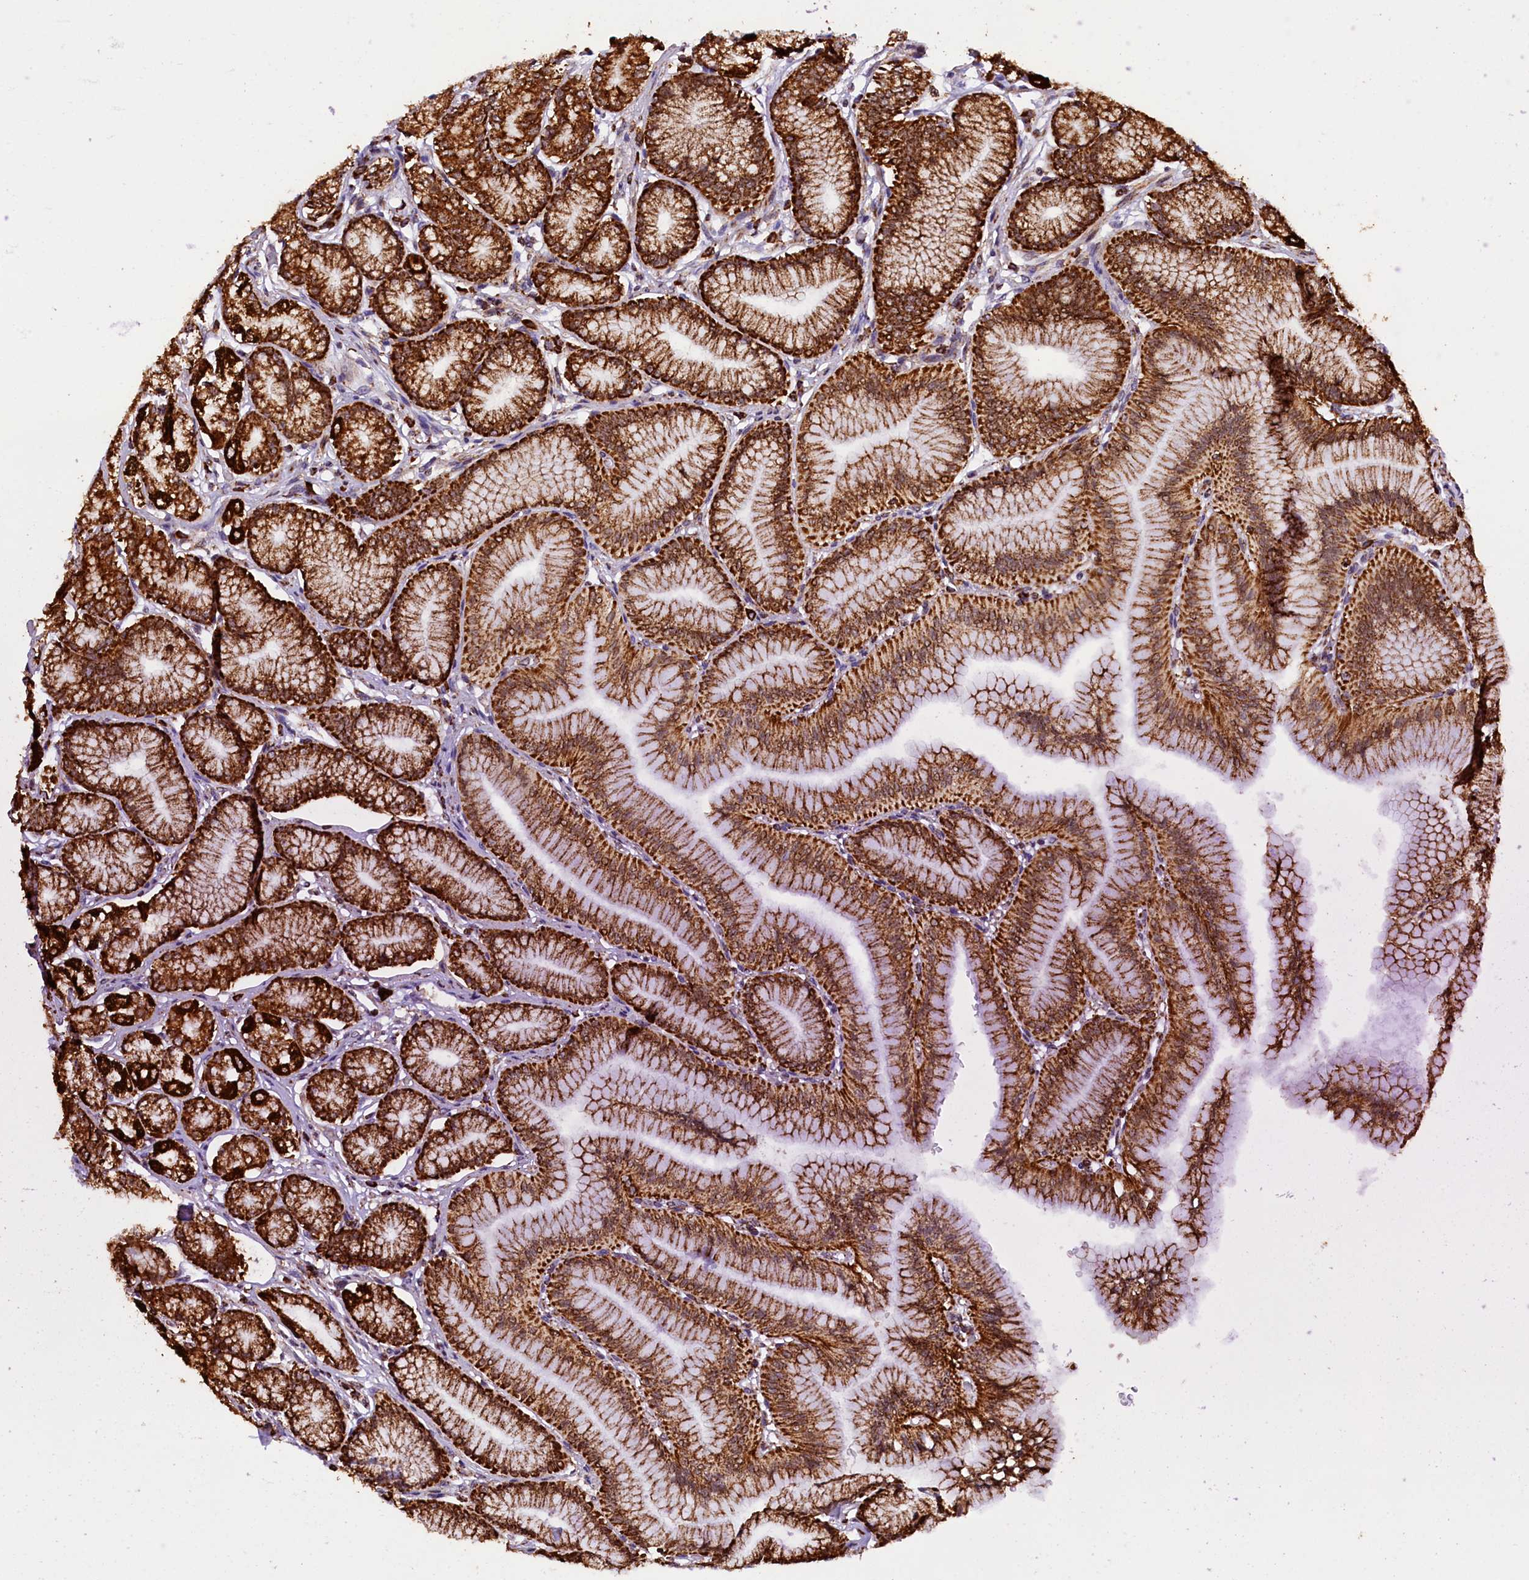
{"staining": {"intensity": "strong", "quantity": ">75%", "location": "cytoplasmic/membranous"}, "tissue": "stomach", "cell_type": "Glandular cells", "image_type": "normal", "snomed": [{"axis": "morphology", "description": "Normal tissue, NOS"}, {"axis": "morphology", "description": "Adenocarcinoma, NOS"}, {"axis": "morphology", "description": "Adenocarcinoma, High grade"}, {"axis": "topography", "description": "Stomach, upper"}, {"axis": "topography", "description": "Stomach"}], "caption": "Strong cytoplasmic/membranous positivity is present in approximately >75% of glandular cells in benign stomach. Immunohistochemistry (ihc) stains the protein of interest in brown and the nuclei are stained blue.", "gene": "KLC2", "patient": {"sex": "female", "age": 65}}